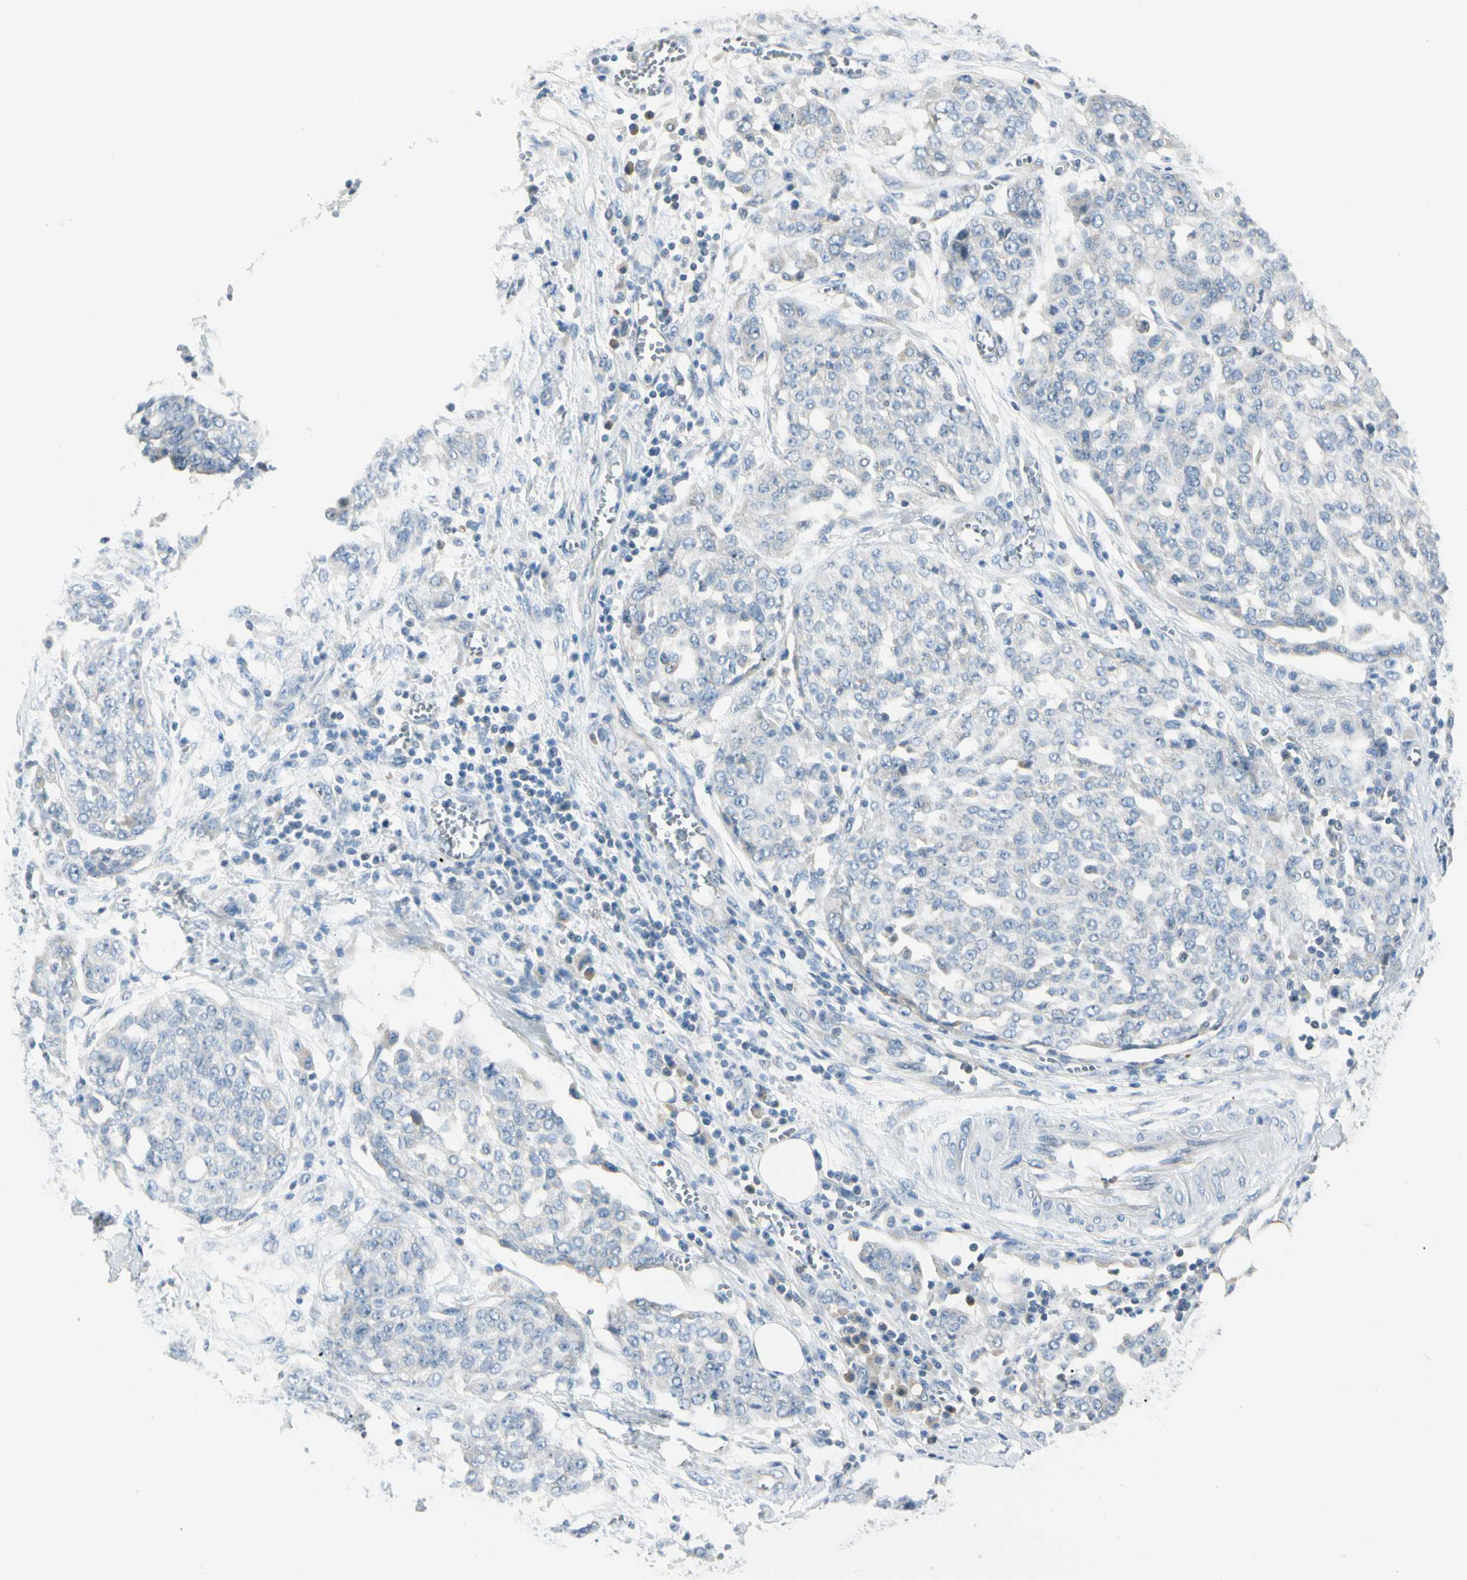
{"staining": {"intensity": "negative", "quantity": "none", "location": "none"}, "tissue": "ovarian cancer", "cell_type": "Tumor cells", "image_type": "cancer", "snomed": [{"axis": "morphology", "description": "Cystadenocarcinoma, serous, NOS"}, {"axis": "topography", "description": "Soft tissue"}, {"axis": "topography", "description": "Ovary"}], "caption": "There is no significant expression in tumor cells of ovarian serous cystadenocarcinoma.", "gene": "SLC6A15", "patient": {"sex": "female", "age": 57}}